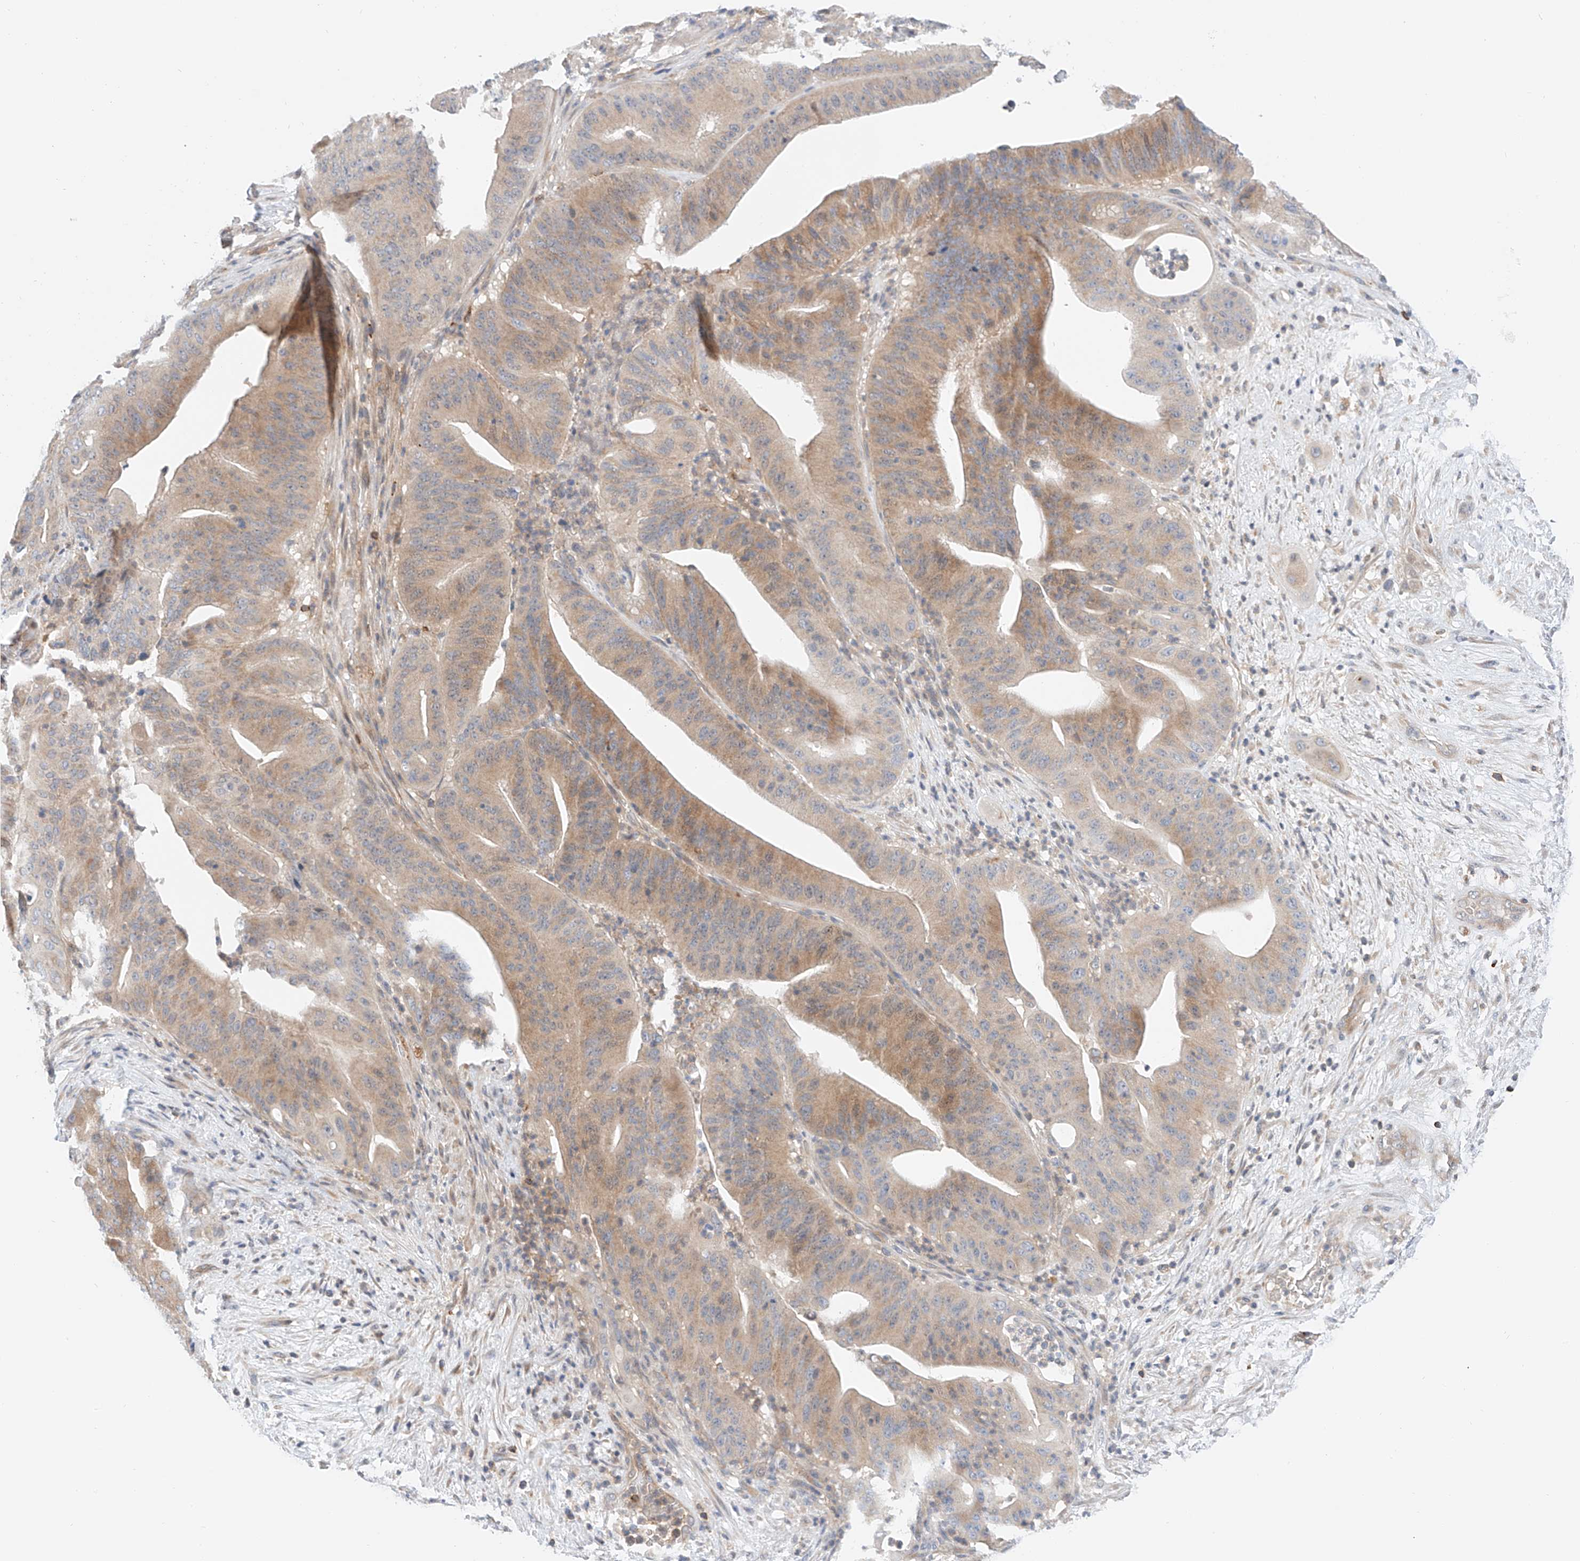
{"staining": {"intensity": "weak", "quantity": "25%-75%", "location": "cytoplasmic/membranous"}, "tissue": "pancreatic cancer", "cell_type": "Tumor cells", "image_type": "cancer", "snomed": [{"axis": "morphology", "description": "Adenocarcinoma, NOS"}, {"axis": "topography", "description": "Pancreas"}], "caption": "Weak cytoplasmic/membranous protein expression is seen in about 25%-75% of tumor cells in pancreatic cancer.", "gene": "MFN2", "patient": {"sex": "female", "age": 77}}